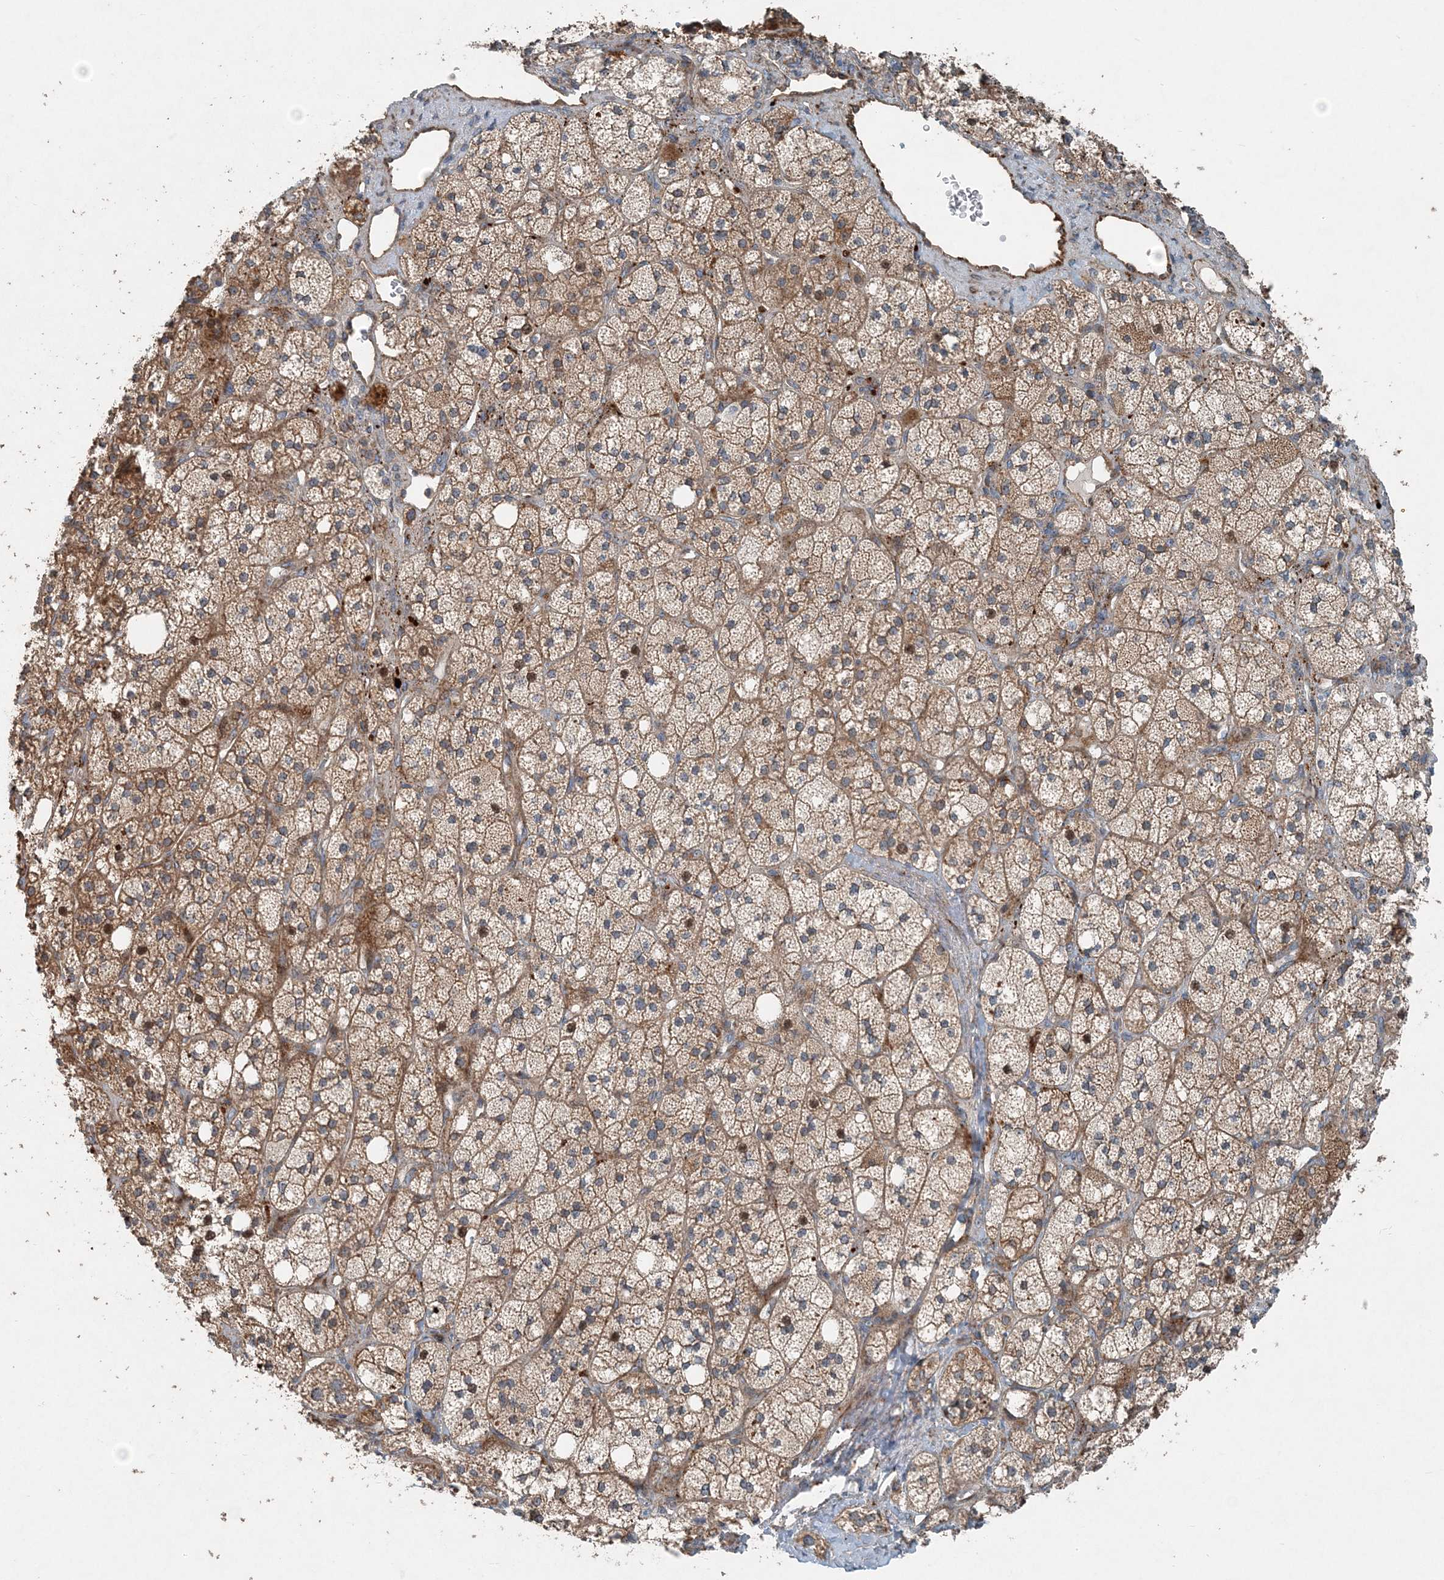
{"staining": {"intensity": "moderate", "quantity": "25%-75%", "location": "cytoplasmic/membranous"}, "tissue": "adrenal gland", "cell_type": "Glandular cells", "image_type": "normal", "snomed": [{"axis": "morphology", "description": "Normal tissue, NOS"}, {"axis": "topography", "description": "Adrenal gland"}], "caption": "Immunohistochemistry (DAB) staining of unremarkable adrenal gland displays moderate cytoplasmic/membranous protein positivity in about 25%-75% of glandular cells.", "gene": "INTU", "patient": {"sex": "male", "age": 61}}